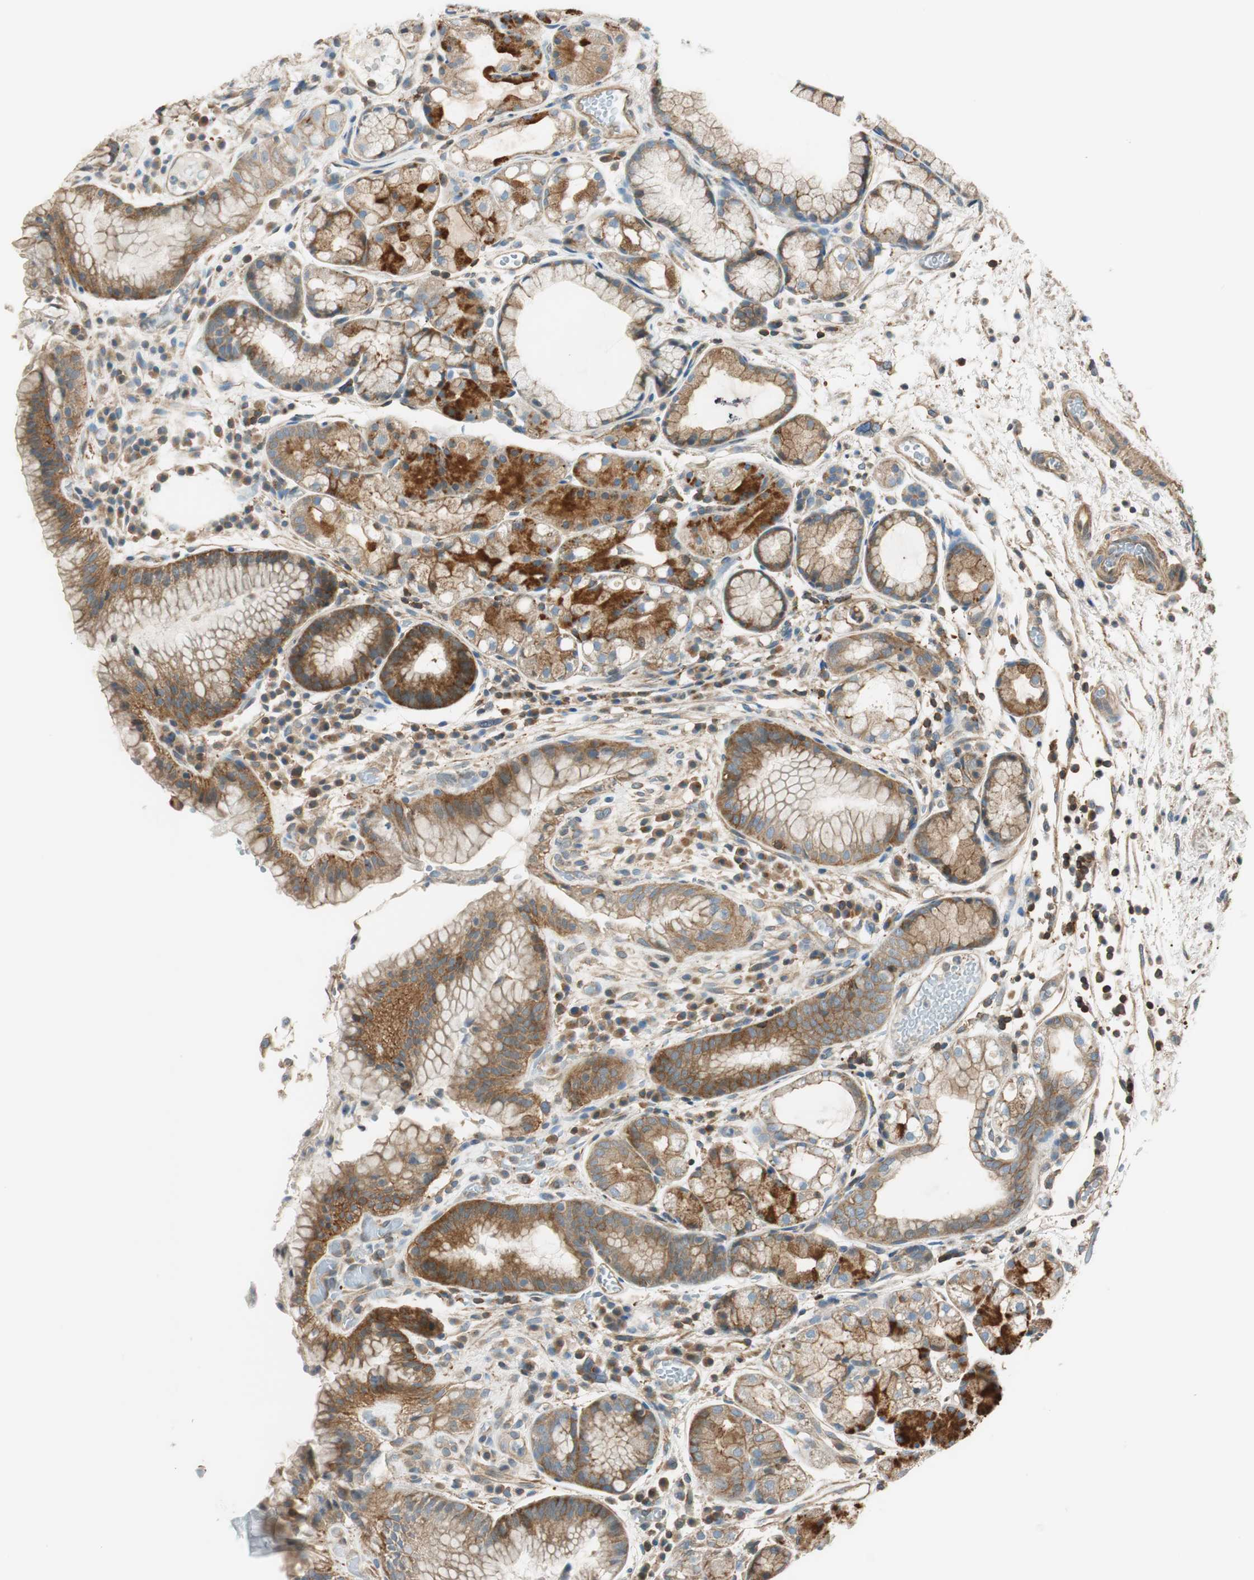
{"staining": {"intensity": "moderate", "quantity": "25%-75%", "location": "cytoplasmic/membranous"}, "tissue": "stomach", "cell_type": "Glandular cells", "image_type": "normal", "snomed": [{"axis": "morphology", "description": "Normal tissue, NOS"}, {"axis": "topography", "description": "Stomach, upper"}], "caption": "Immunohistochemical staining of unremarkable human stomach demonstrates moderate cytoplasmic/membranous protein positivity in approximately 25%-75% of glandular cells.", "gene": "PI4K2B", "patient": {"sex": "male", "age": 72}}